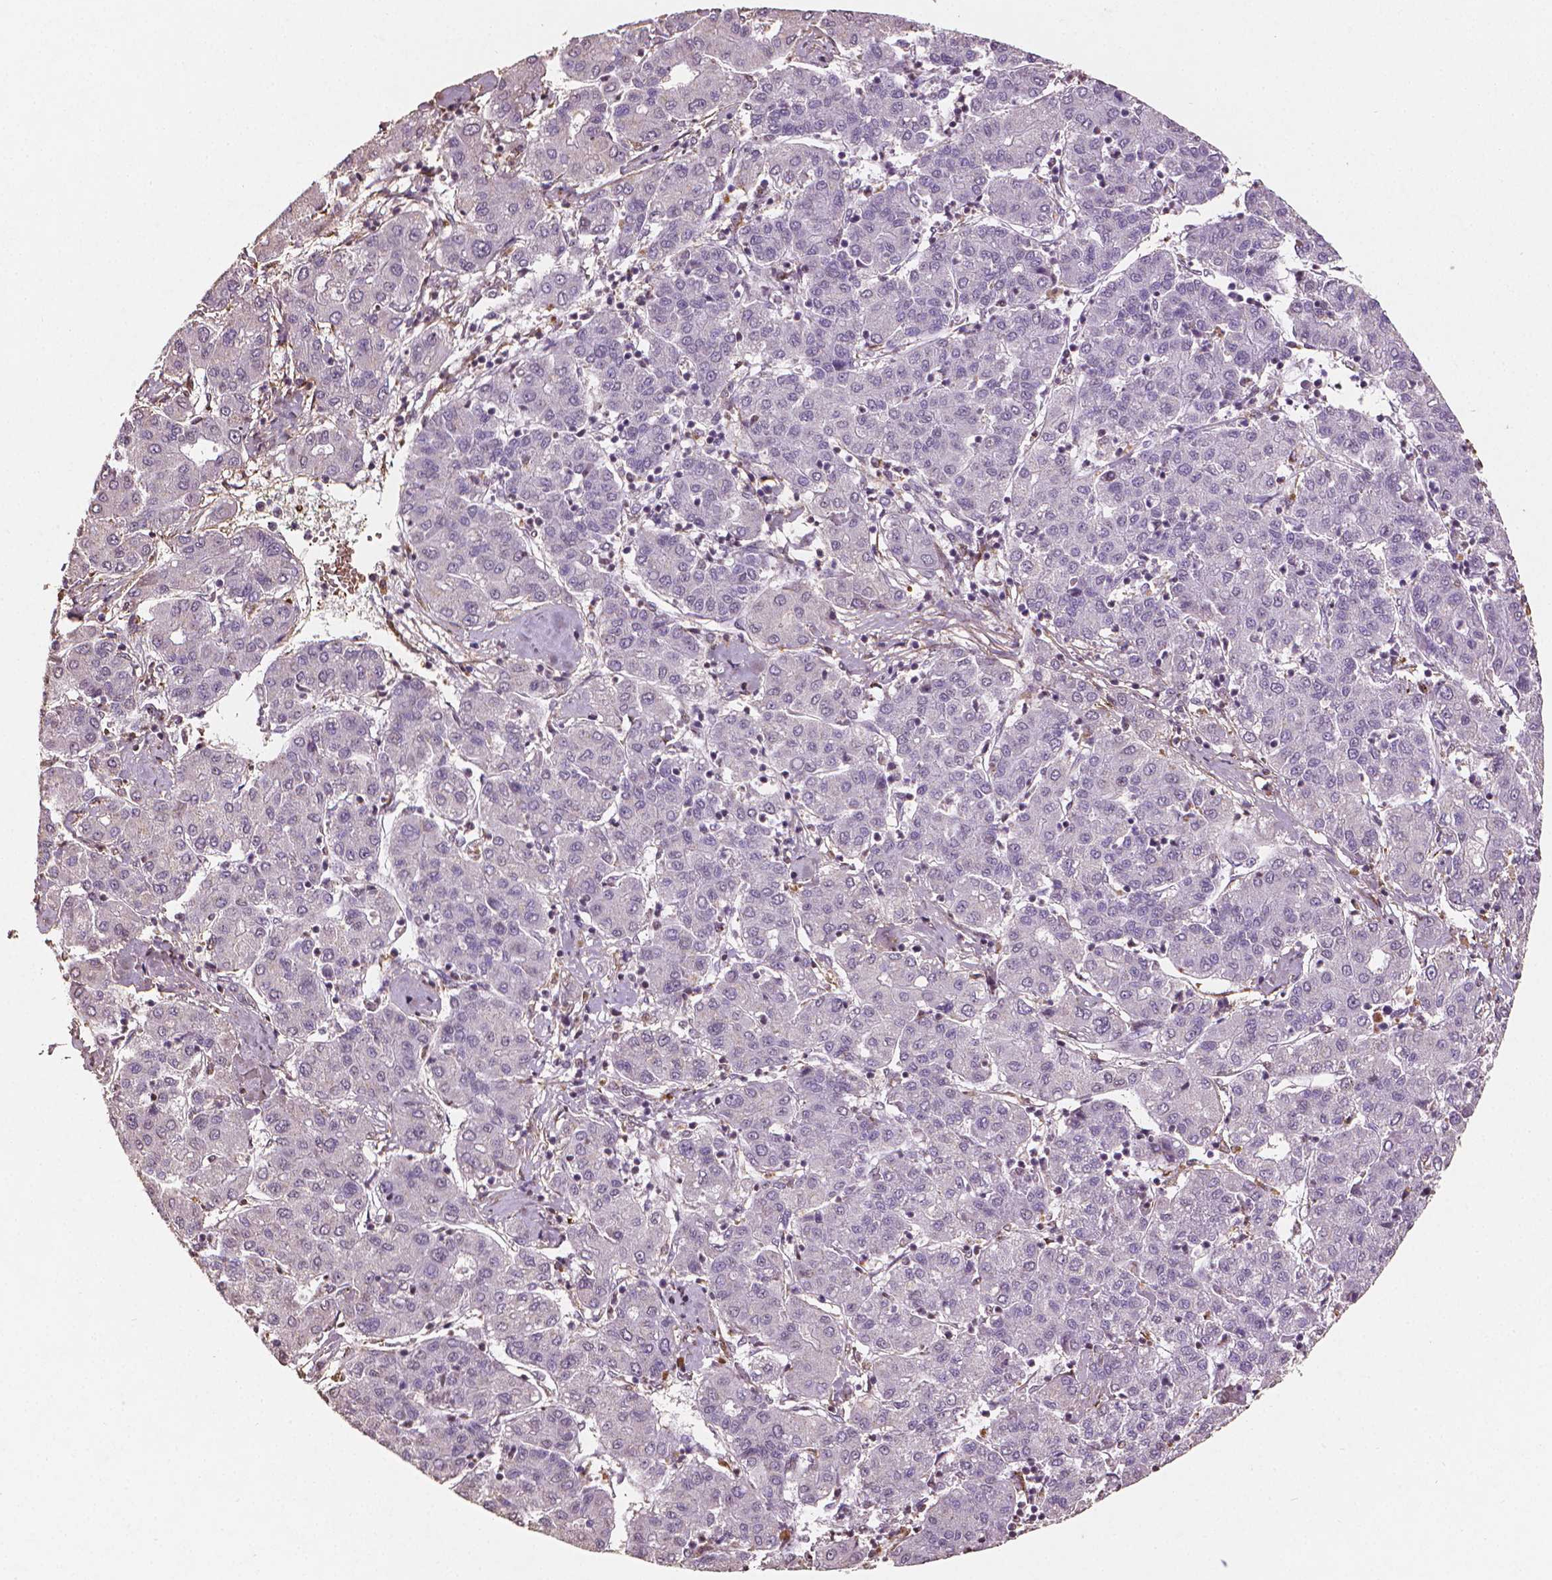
{"staining": {"intensity": "negative", "quantity": "none", "location": "none"}, "tissue": "liver cancer", "cell_type": "Tumor cells", "image_type": "cancer", "snomed": [{"axis": "morphology", "description": "Carcinoma, Hepatocellular, NOS"}, {"axis": "topography", "description": "Liver"}], "caption": "This is a micrograph of immunohistochemistry staining of liver cancer (hepatocellular carcinoma), which shows no positivity in tumor cells.", "gene": "DCN", "patient": {"sex": "male", "age": 65}}